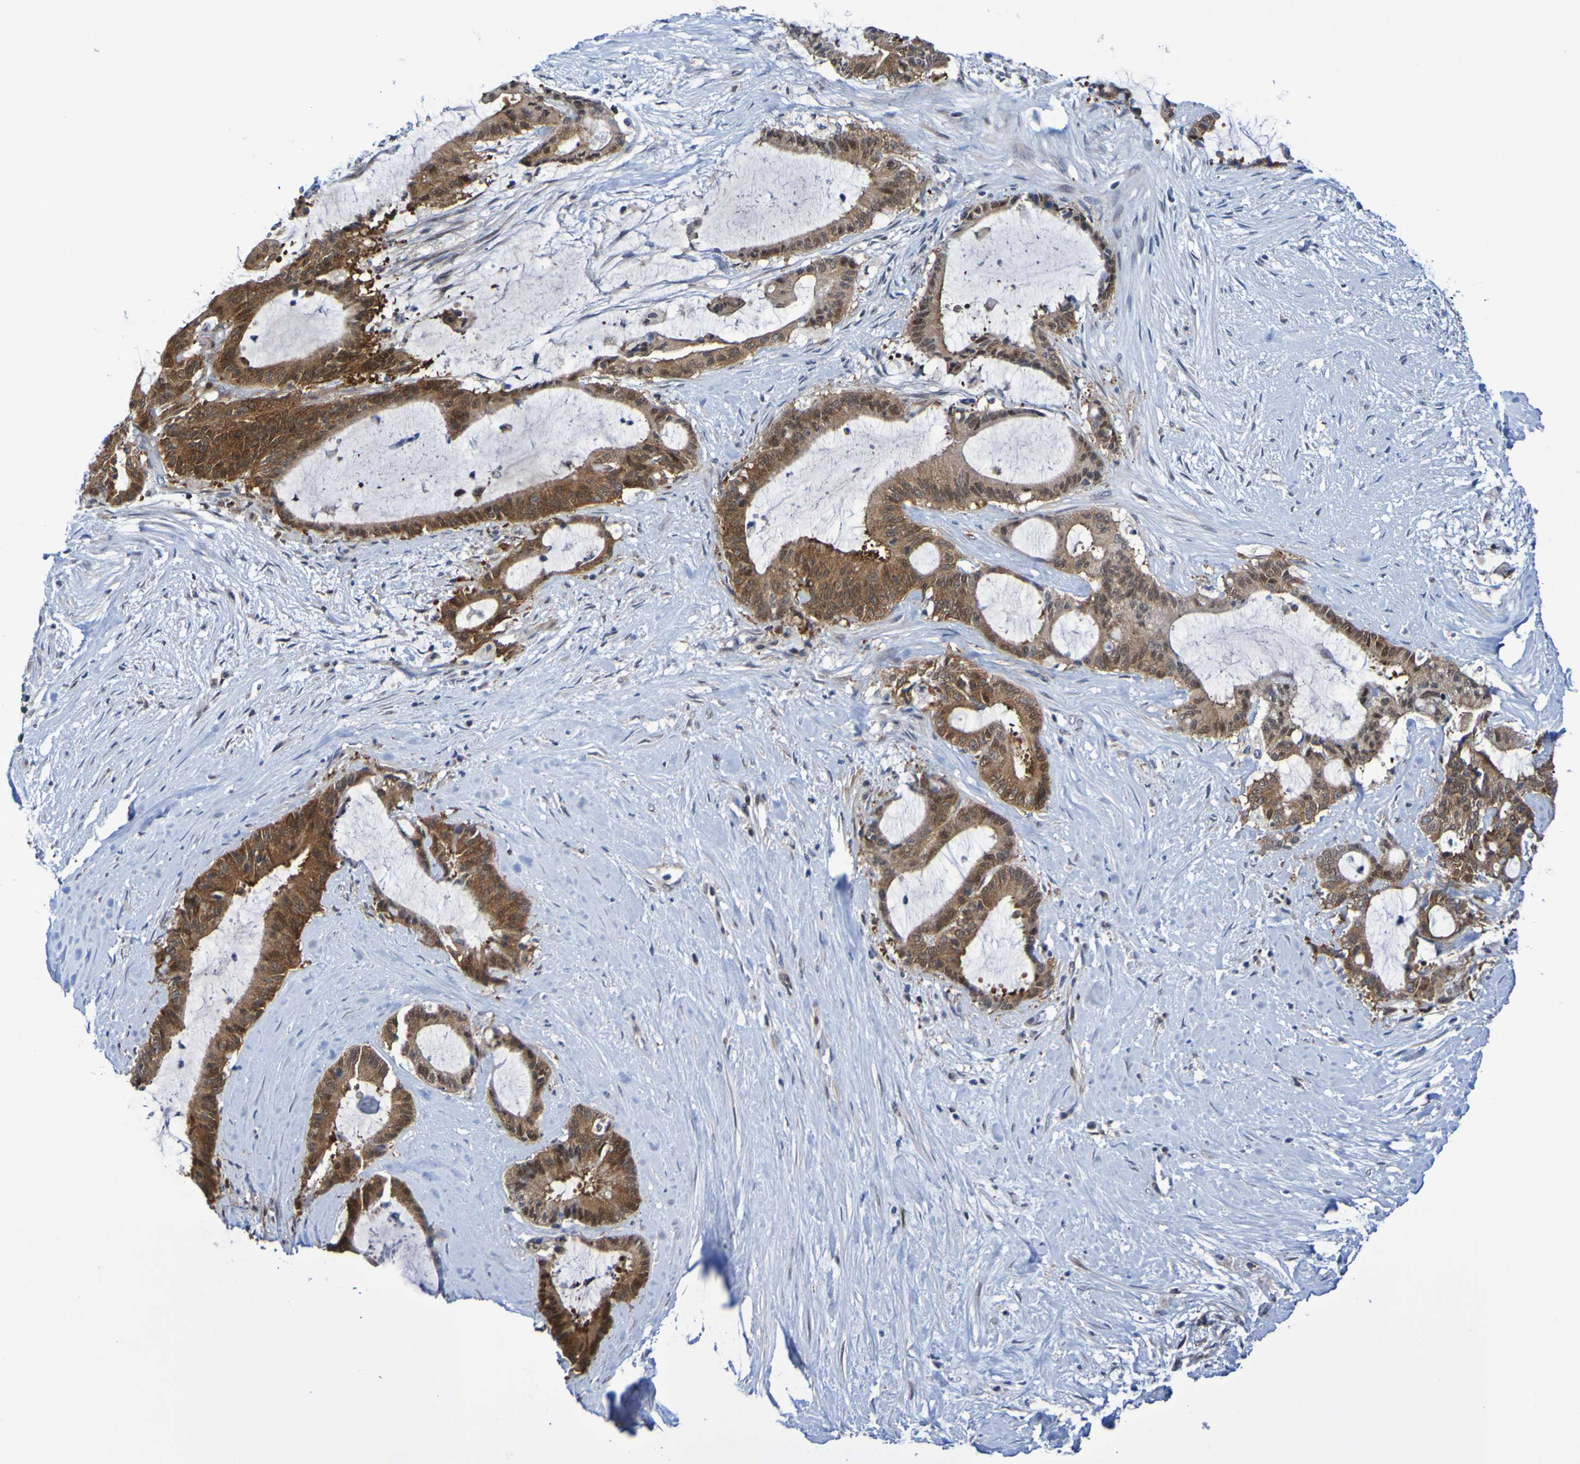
{"staining": {"intensity": "strong", "quantity": ">75%", "location": "cytoplasmic/membranous"}, "tissue": "liver cancer", "cell_type": "Tumor cells", "image_type": "cancer", "snomed": [{"axis": "morphology", "description": "Cholangiocarcinoma"}, {"axis": "topography", "description": "Liver"}], "caption": "Strong cytoplasmic/membranous protein staining is present in approximately >75% of tumor cells in cholangiocarcinoma (liver).", "gene": "ATIC", "patient": {"sex": "female", "age": 73}}